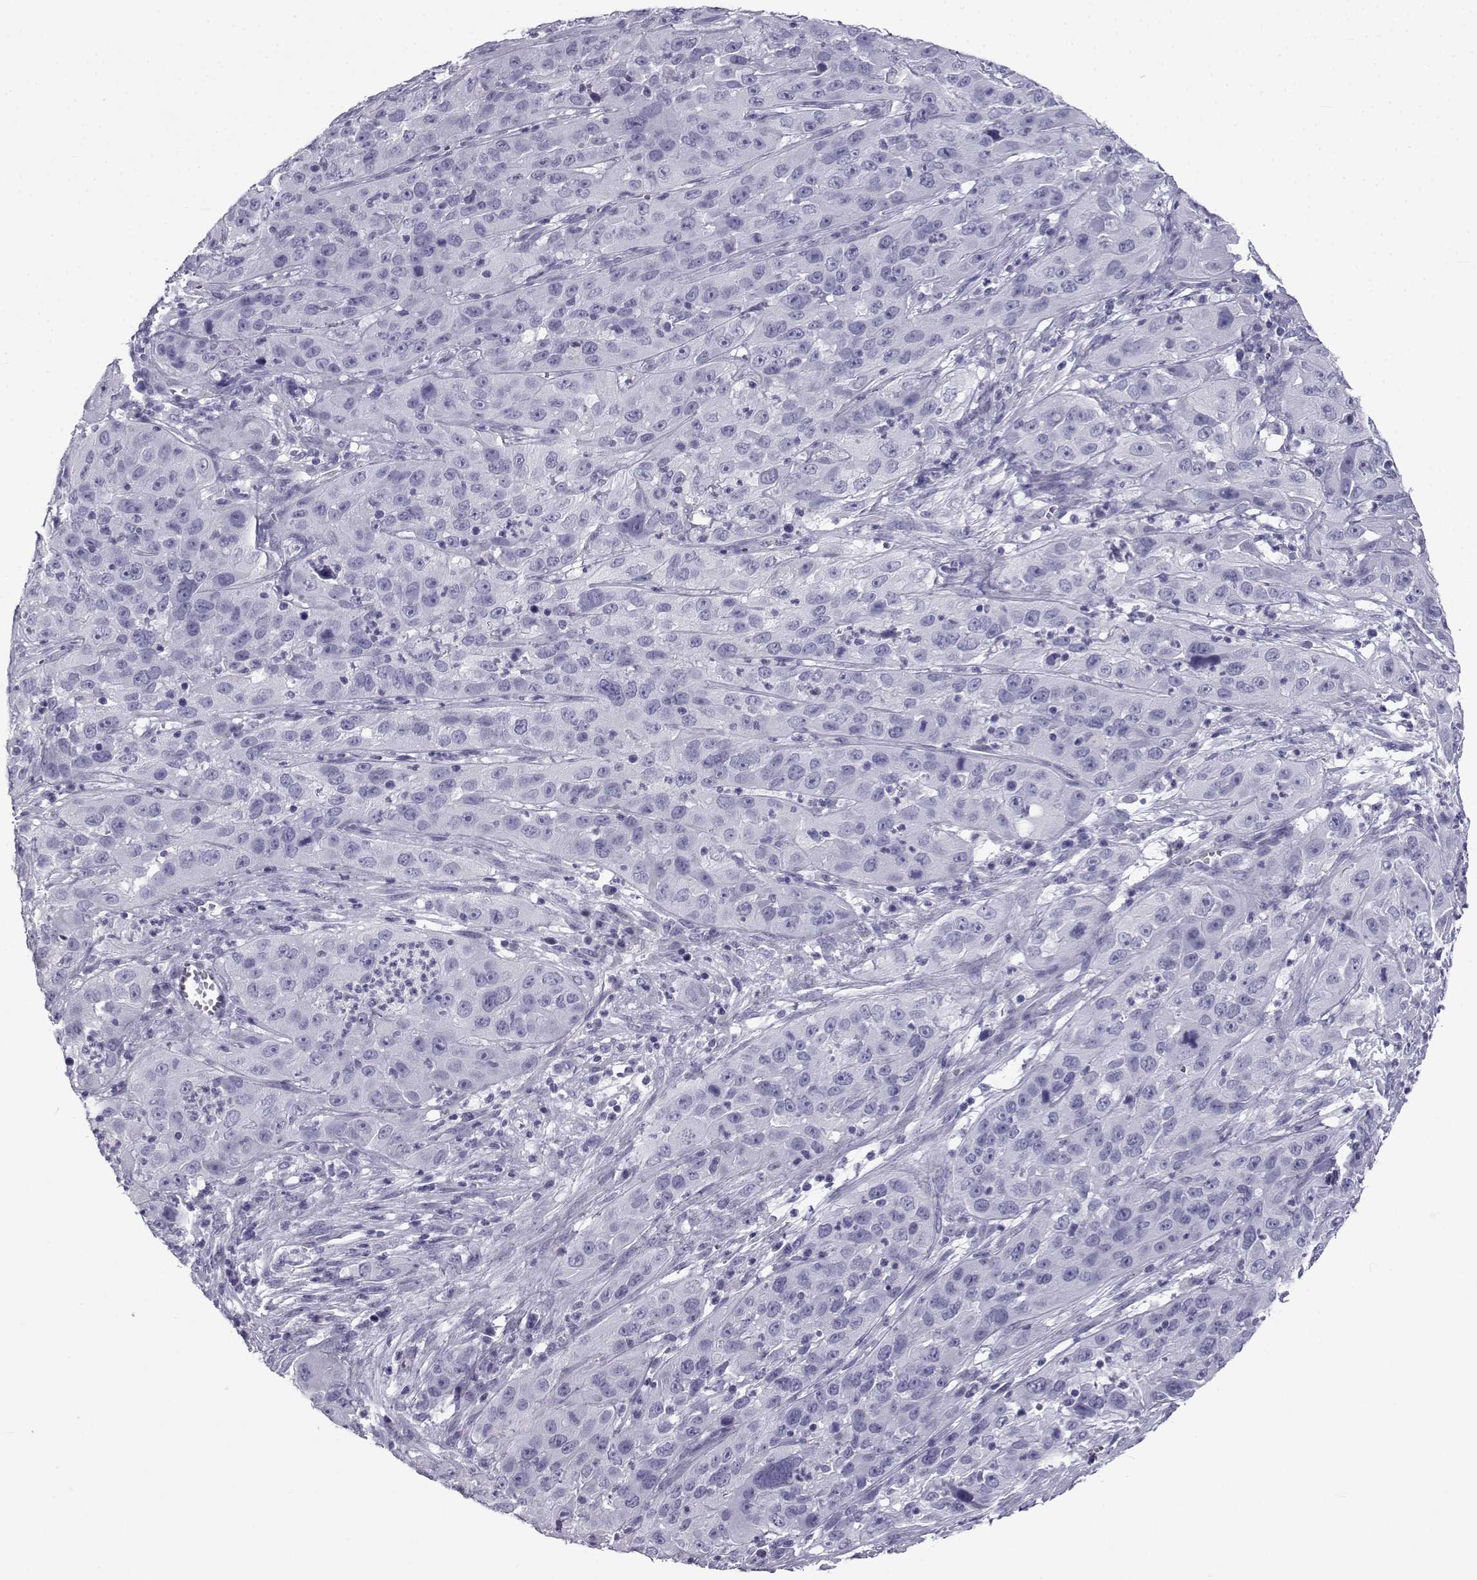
{"staining": {"intensity": "negative", "quantity": "none", "location": "none"}, "tissue": "cervical cancer", "cell_type": "Tumor cells", "image_type": "cancer", "snomed": [{"axis": "morphology", "description": "Squamous cell carcinoma, NOS"}, {"axis": "topography", "description": "Cervix"}], "caption": "This is an IHC histopathology image of human cervical cancer (squamous cell carcinoma). There is no staining in tumor cells.", "gene": "PCSK1N", "patient": {"sex": "female", "age": 32}}